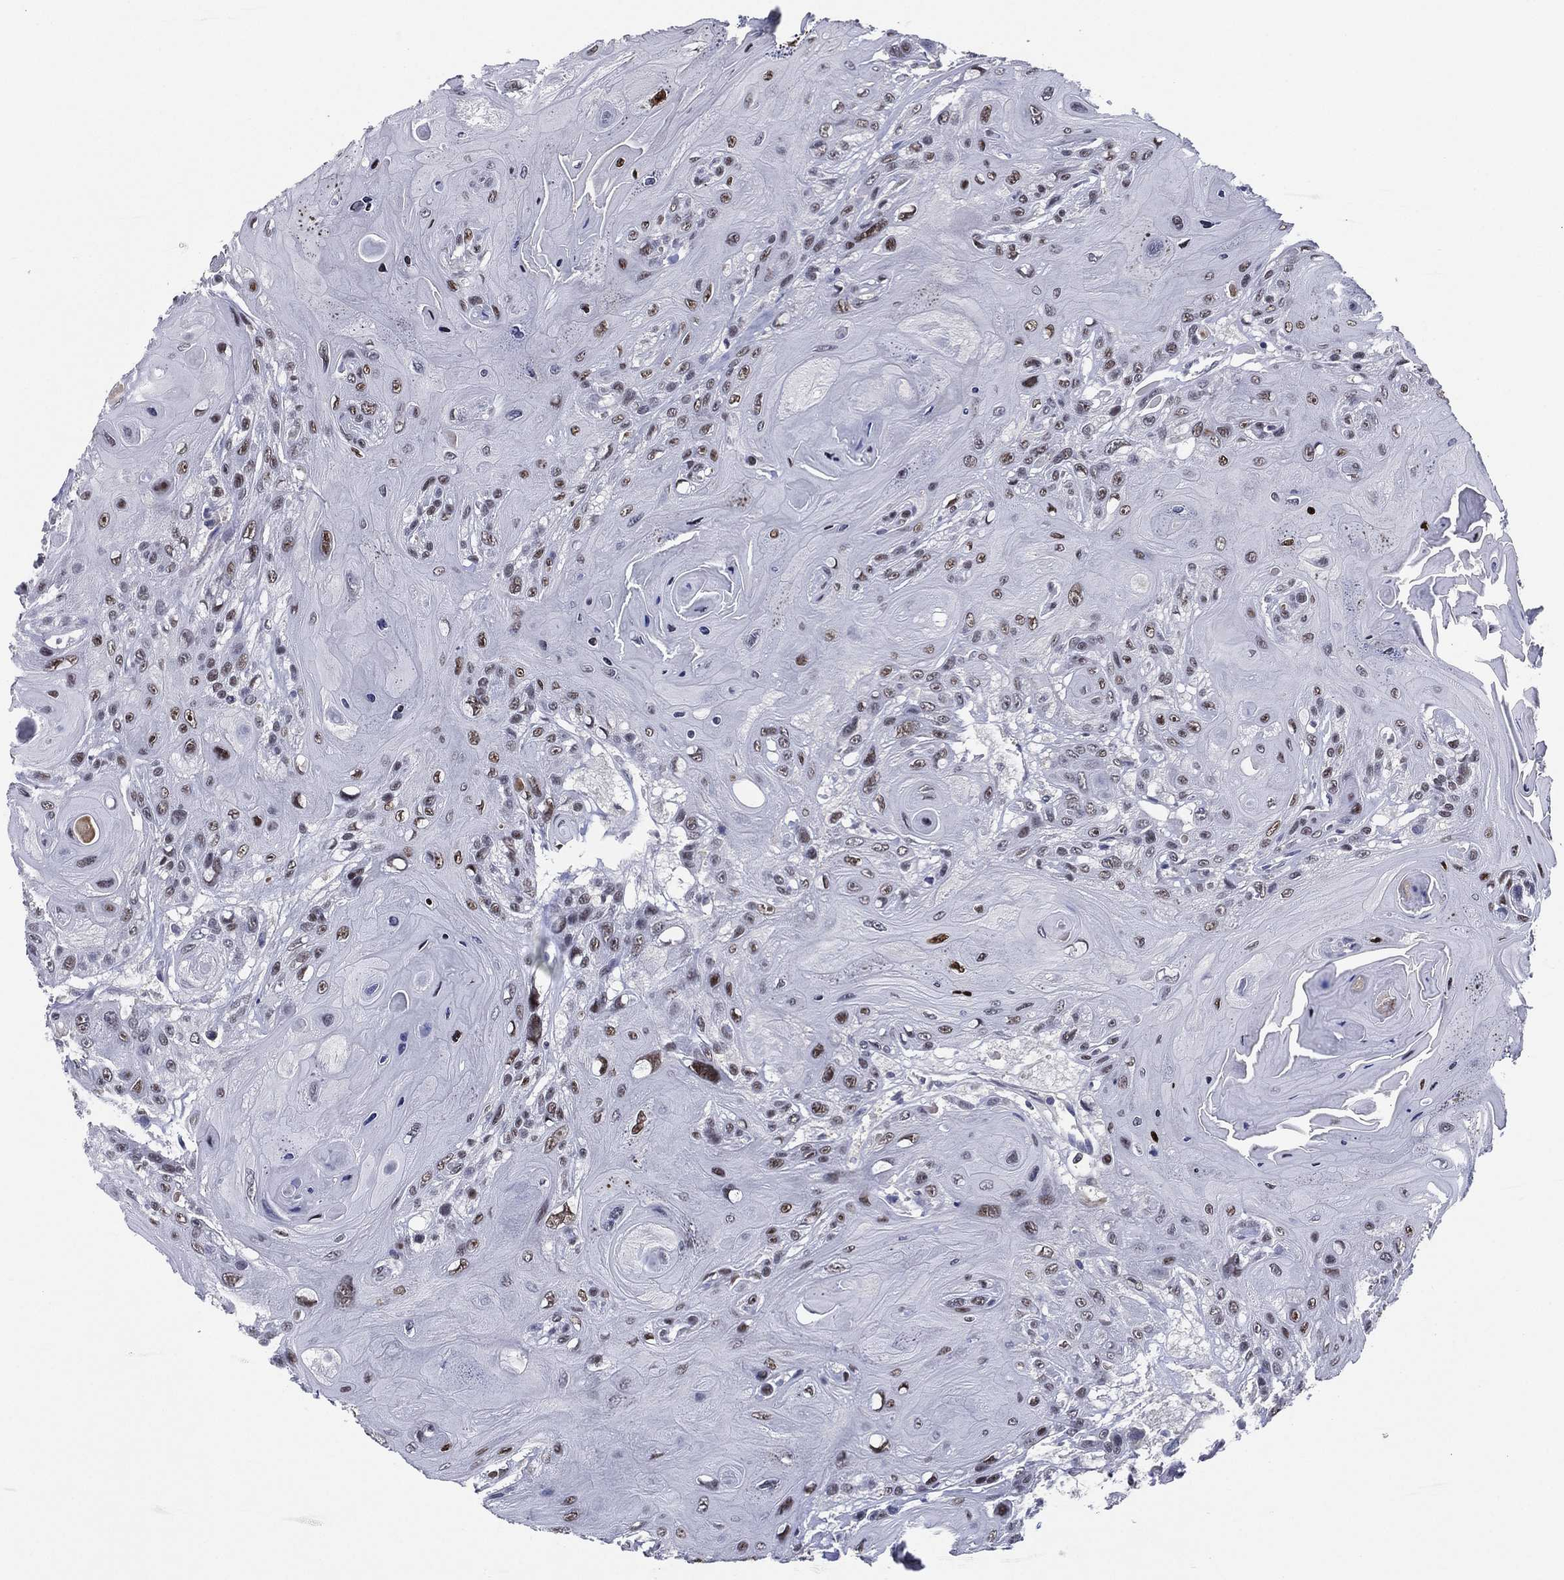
{"staining": {"intensity": "strong", "quantity": "<25%", "location": "nuclear"}, "tissue": "head and neck cancer", "cell_type": "Tumor cells", "image_type": "cancer", "snomed": [{"axis": "morphology", "description": "Squamous cell carcinoma, NOS"}, {"axis": "topography", "description": "Head-Neck"}], "caption": "Immunohistochemical staining of squamous cell carcinoma (head and neck) demonstrates medium levels of strong nuclear staining in approximately <25% of tumor cells.", "gene": "TFAP2A", "patient": {"sex": "female", "age": 59}}